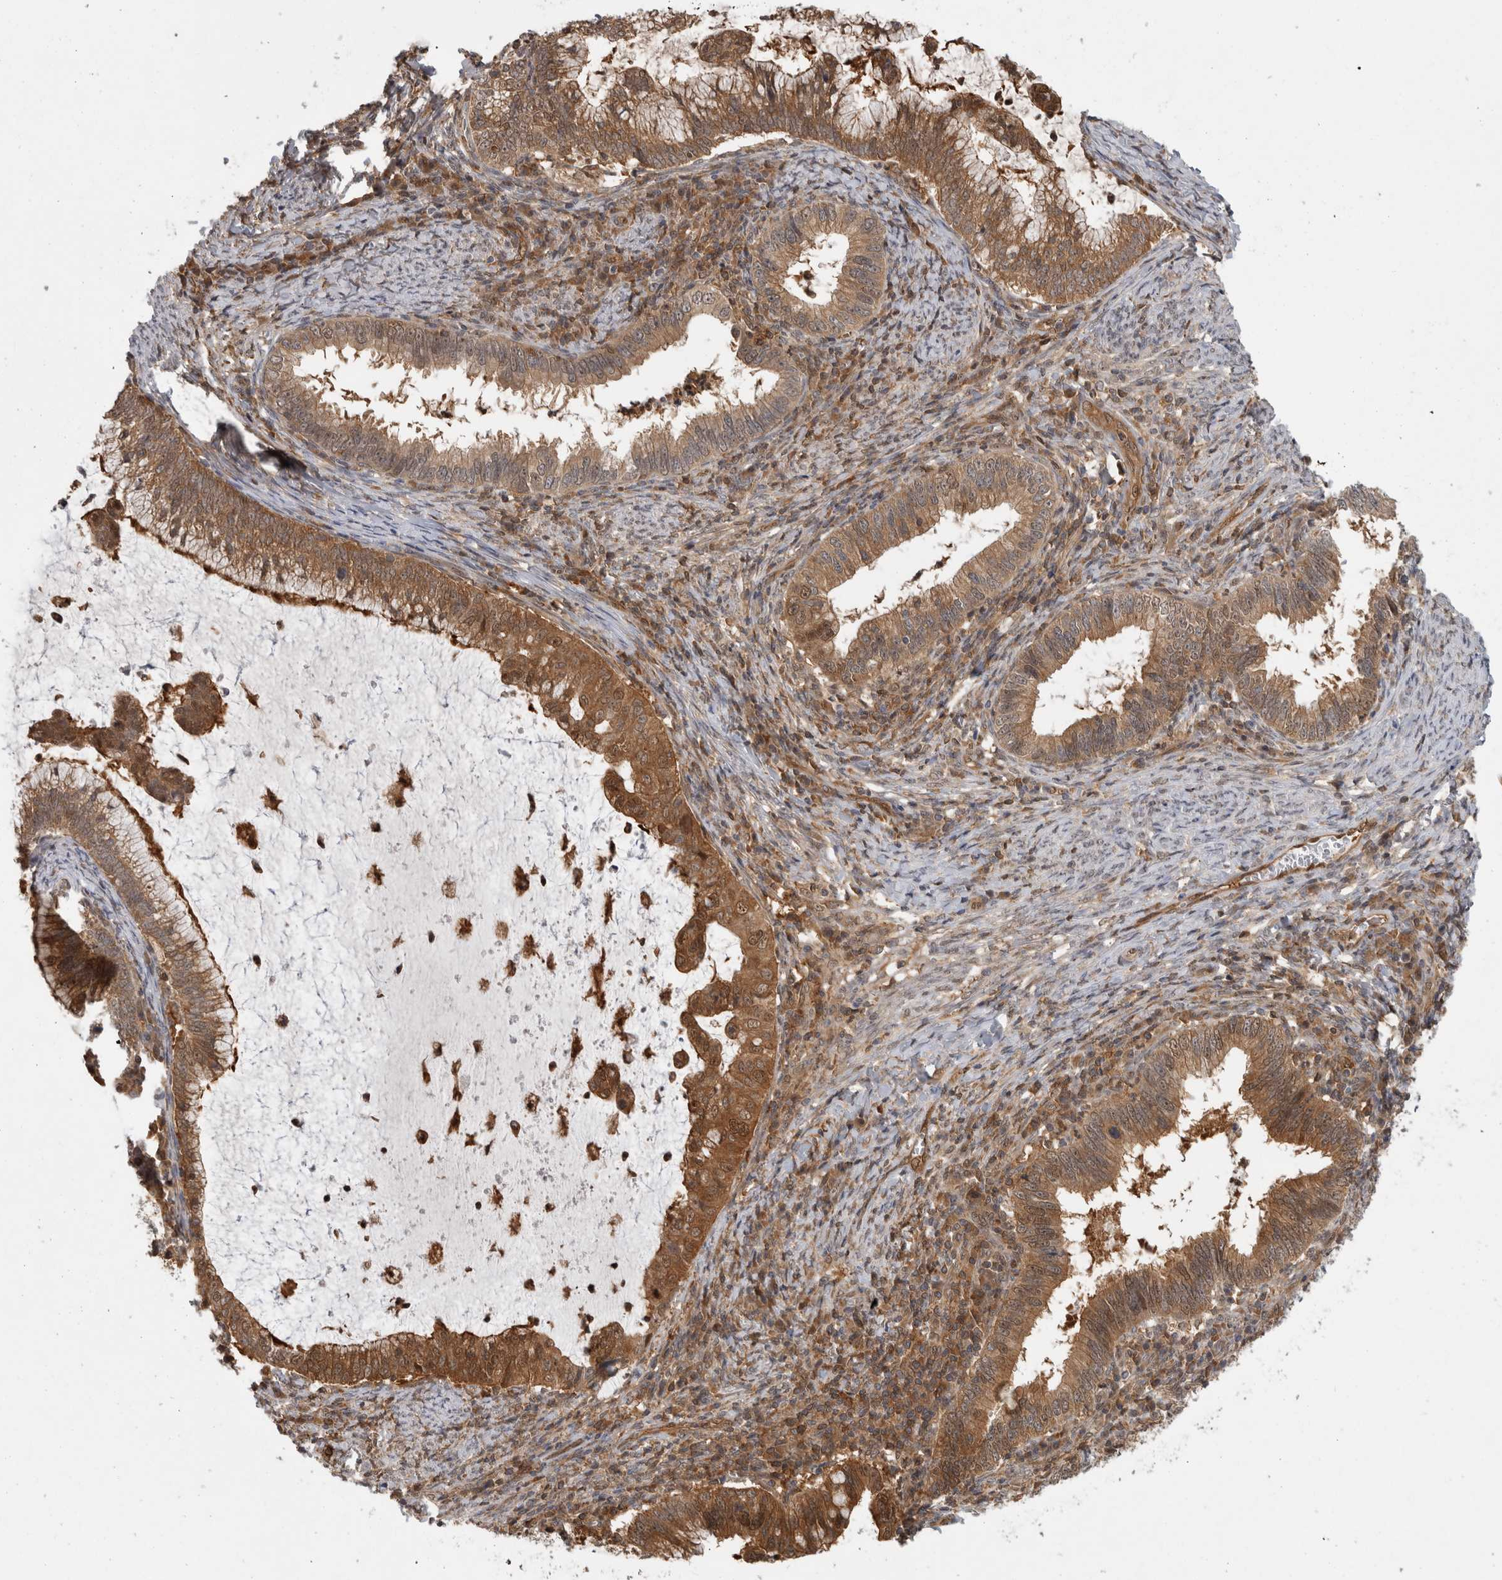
{"staining": {"intensity": "moderate", "quantity": ">75%", "location": "cytoplasmic/membranous"}, "tissue": "cervical cancer", "cell_type": "Tumor cells", "image_type": "cancer", "snomed": [{"axis": "morphology", "description": "Adenocarcinoma, NOS"}, {"axis": "topography", "description": "Cervix"}], "caption": "Immunohistochemistry photomicrograph of neoplastic tissue: human cervical cancer stained using immunohistochemistry (IHC) exhibits medium levels of moderate protein expression localized specifically in the cytoplasmic/membranous of tumor cells, appearing as a cytoplasmic/membranous brown color.", "gene": "ASTN2", "patient": {"sex": "female", "age": 36}}